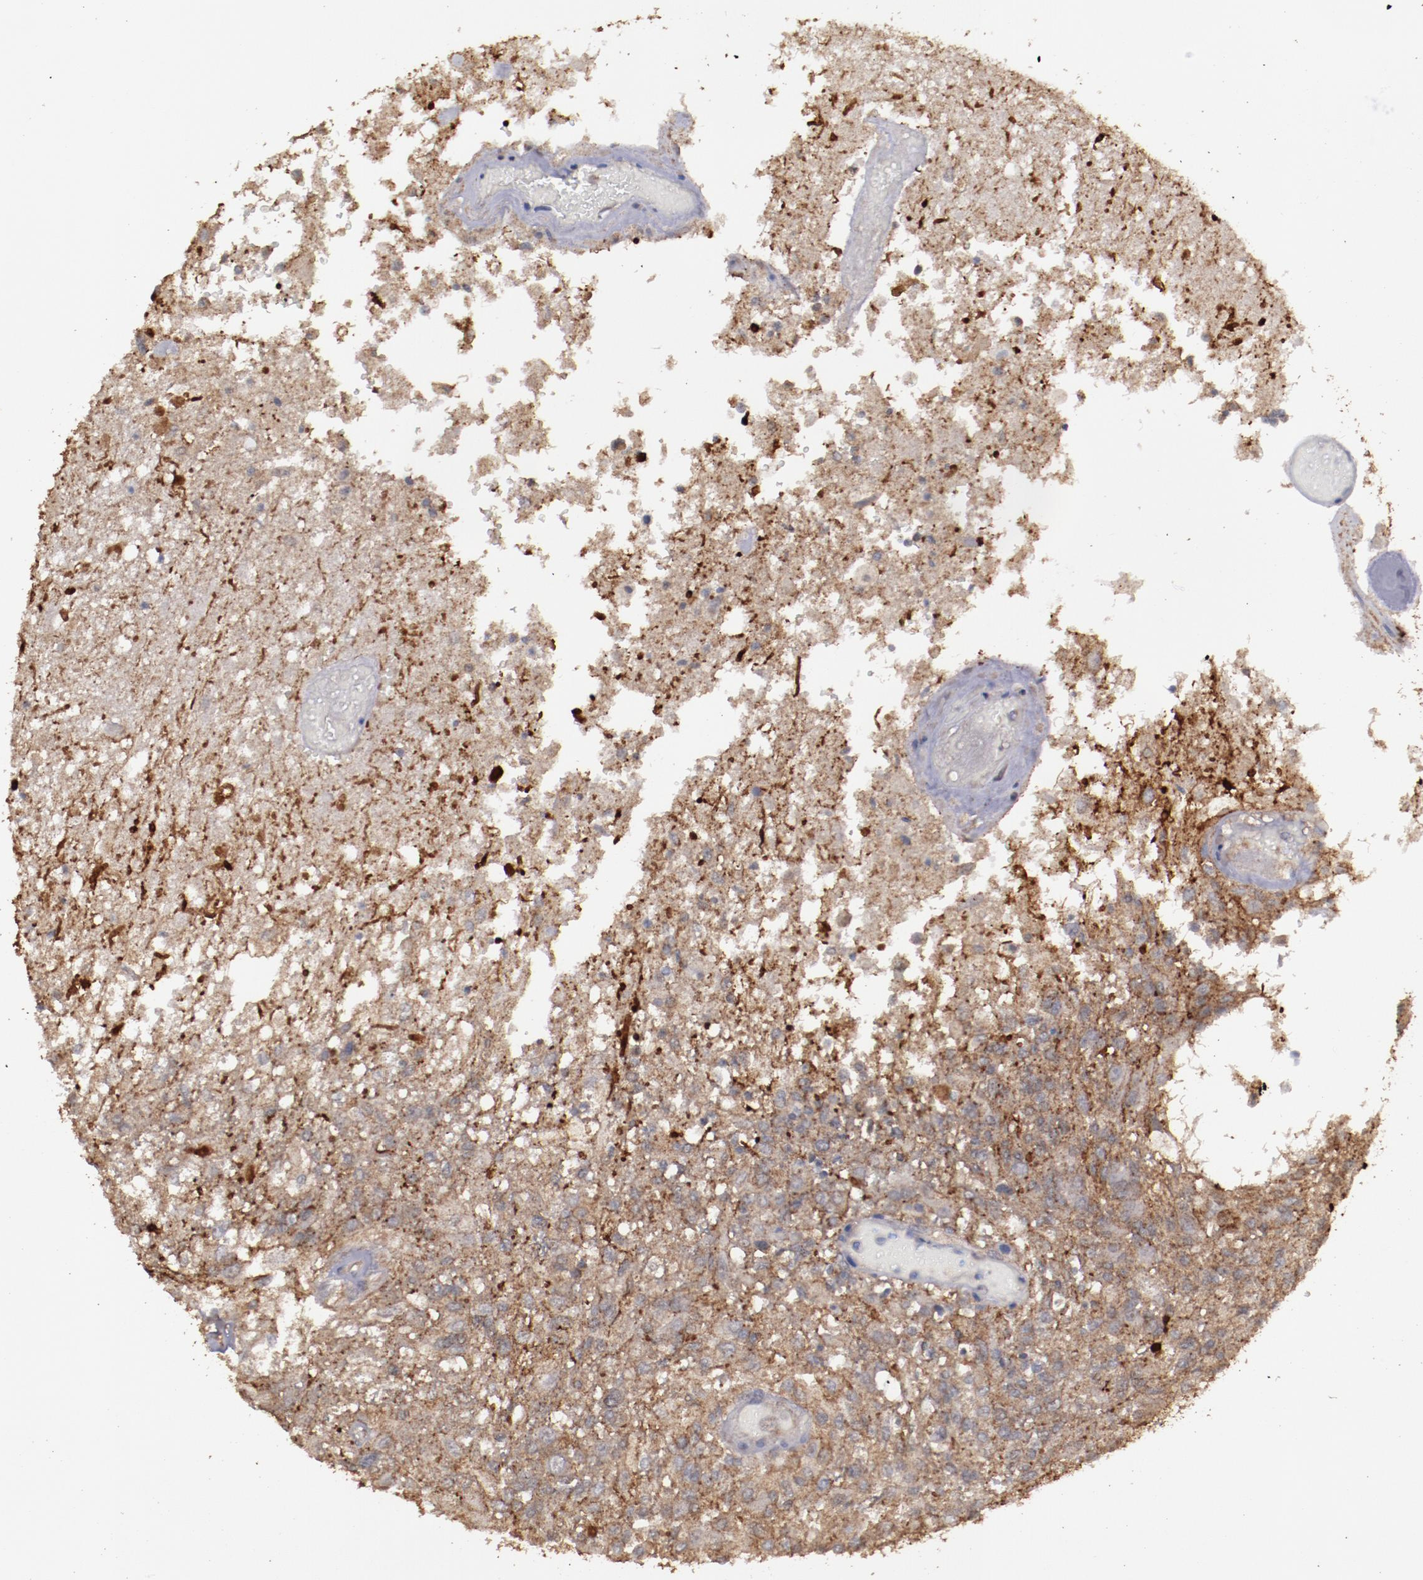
{"staining": {"intensity": "strong", "quantity": ">75%", "location": "cytoplasmic/membranous"}, "tissue": "glioma", "cell_type": "Tumor cells", "image_type": "cancer", "snomed": [{"axis": "morphology", "description": "Glioma, malignant, High grade"}, {"axis": "topography", "description": "Cerebral cortex"}], "caption": "A high amount of strong cytoplasmic/membranous staining is seen in approximately >75% of tumor cells in glioma tissue. The protein of interest is shown in brown color, while the nuclei are stained blue.", "gene": "FAT1", "patient": {"sex": "male", "age": 79}}